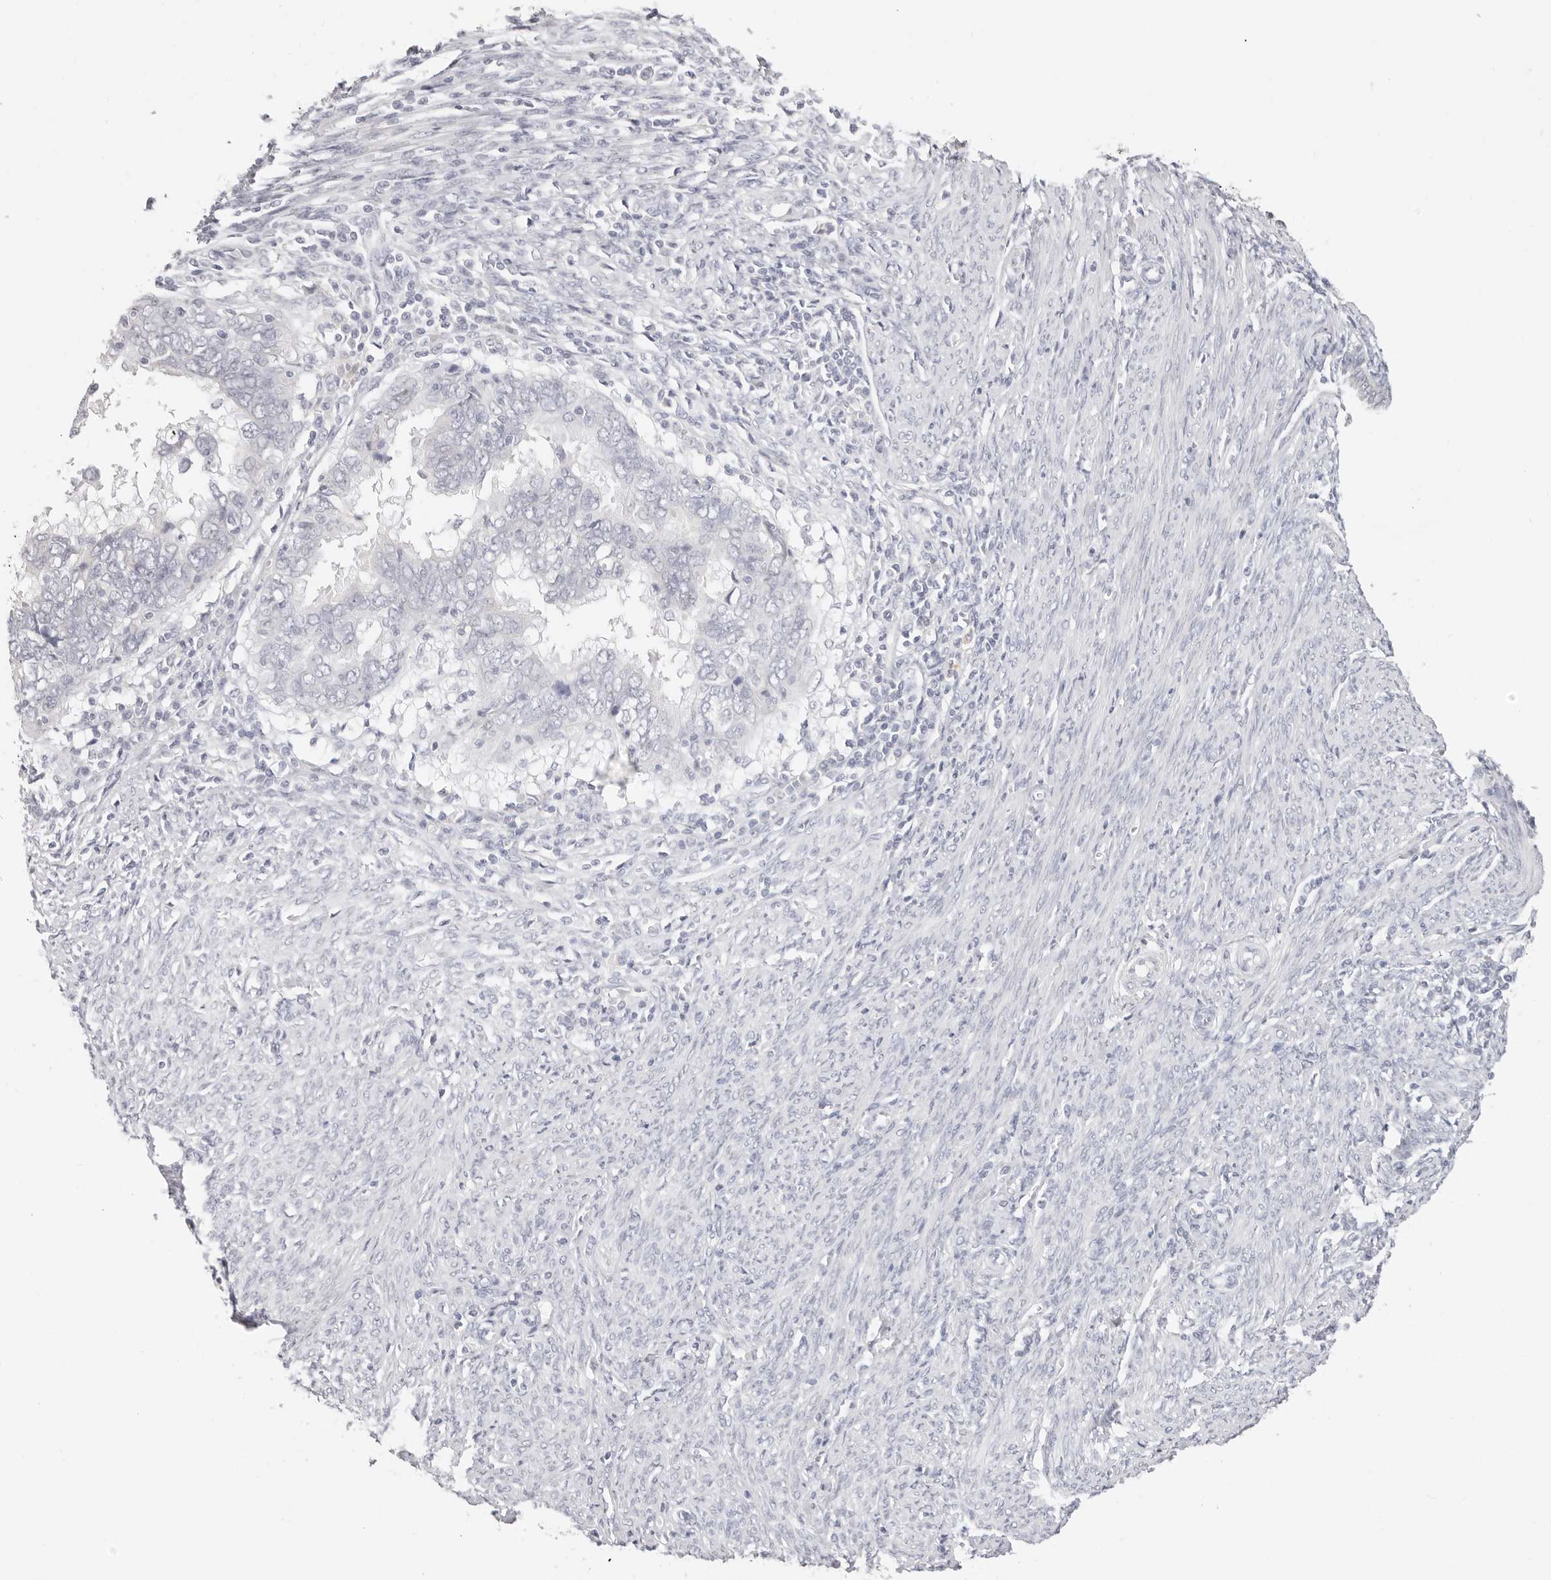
{"staining": {"intensity": "negative", "quantity": "none", "location": "none"}, "tissue": "endometrial cancer", "cell_type": "Tumor cells", "image_type": "cancer", "snomed": [{"axis": "morphology", "description": "Adenocarcinoma, NOS"}, {"axis": "topography", "description": "Uterus"}], "caption": "This is an IHC image of human endometrial cancer. There is no staining in tumor cells.", "gene": "ASCL1", "patient": {"sex": "female", "age": 77}}